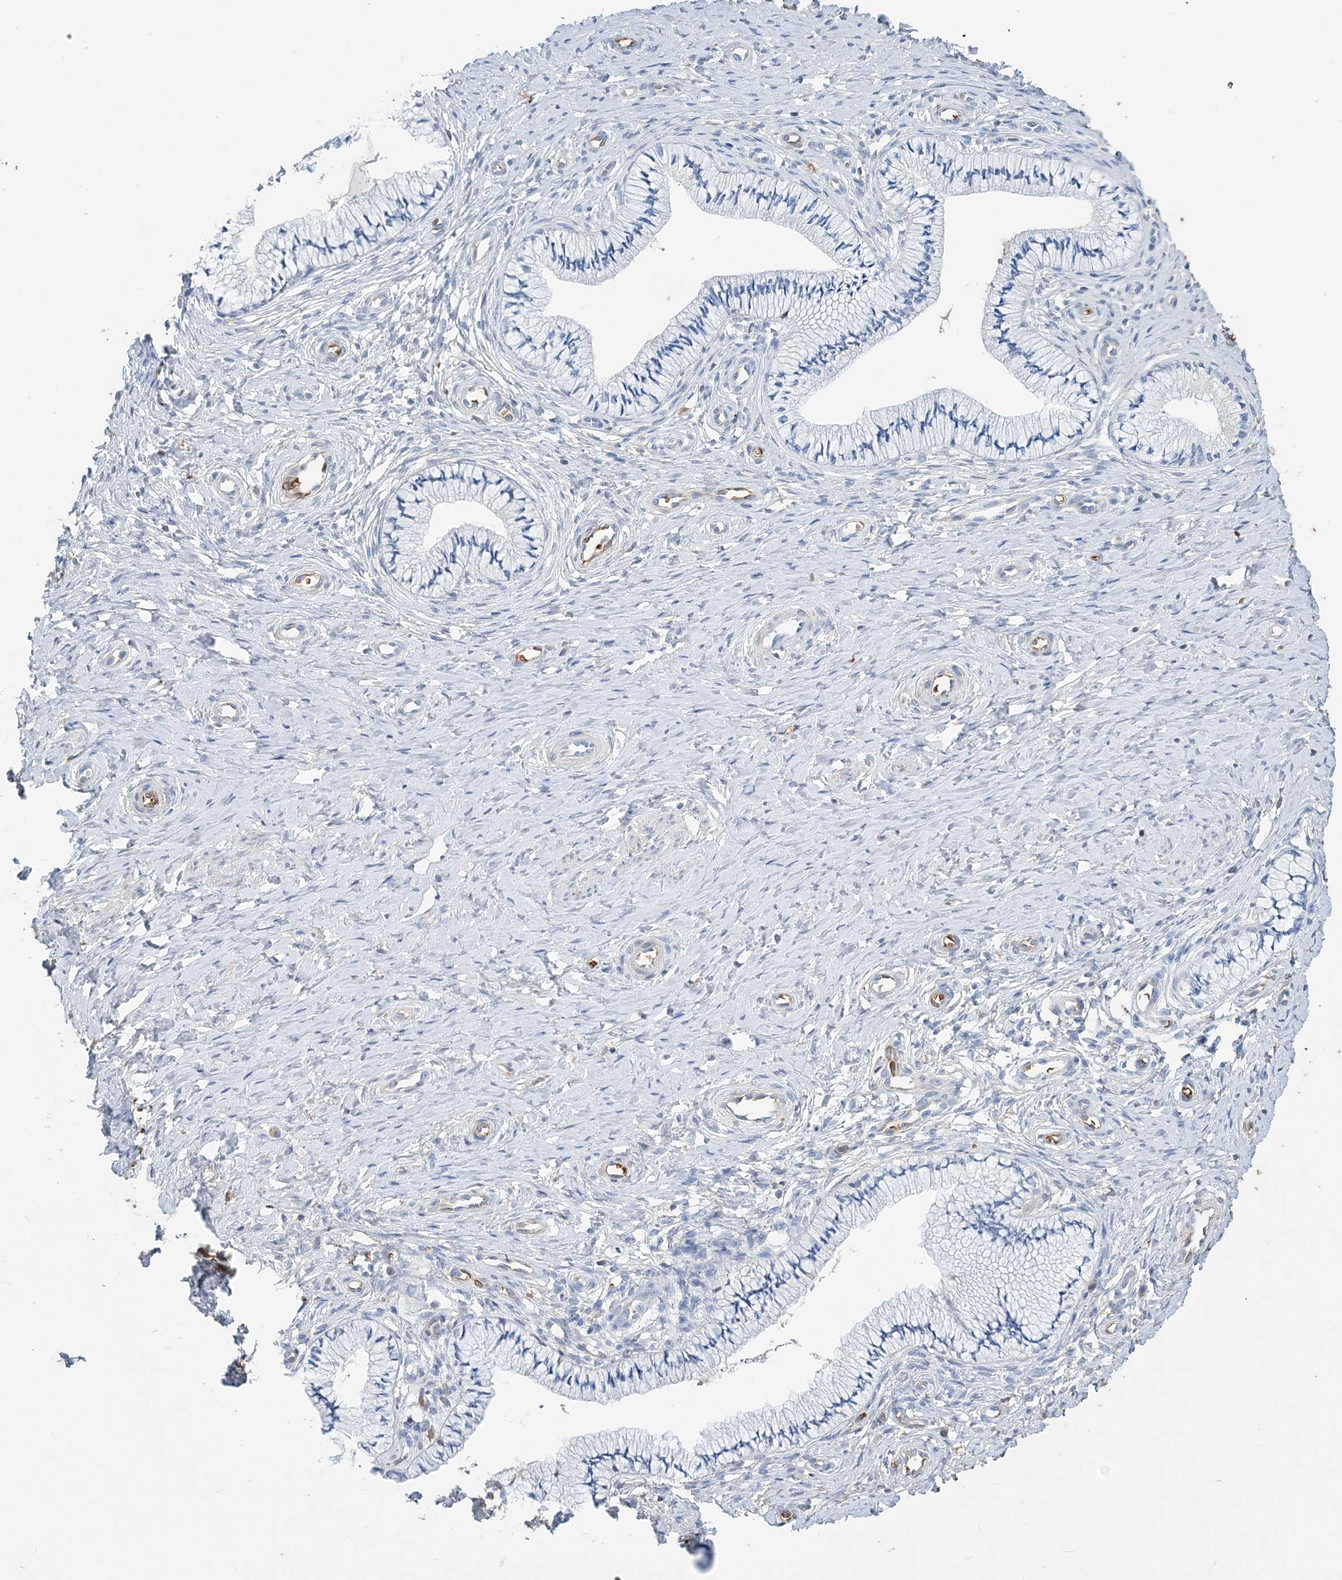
{"staining": {"intensity": "weak", "quantity": "<25%", "location": "cytoplasmic/membranous"}, "tissue": "cervix", "cell_type": "Glandular cells", "image_type": "normal", "snomed": [{"axis": "morphology", "description": "Normal tissue, NOS"}, {"axis": "topography", "description": "Cervix"}], "caption": "Human cervix stained for a protein using IHC reveals no positivity in glandular cells.", "gene": "HBD", "patient": {"sex": "female", "age": 36}}